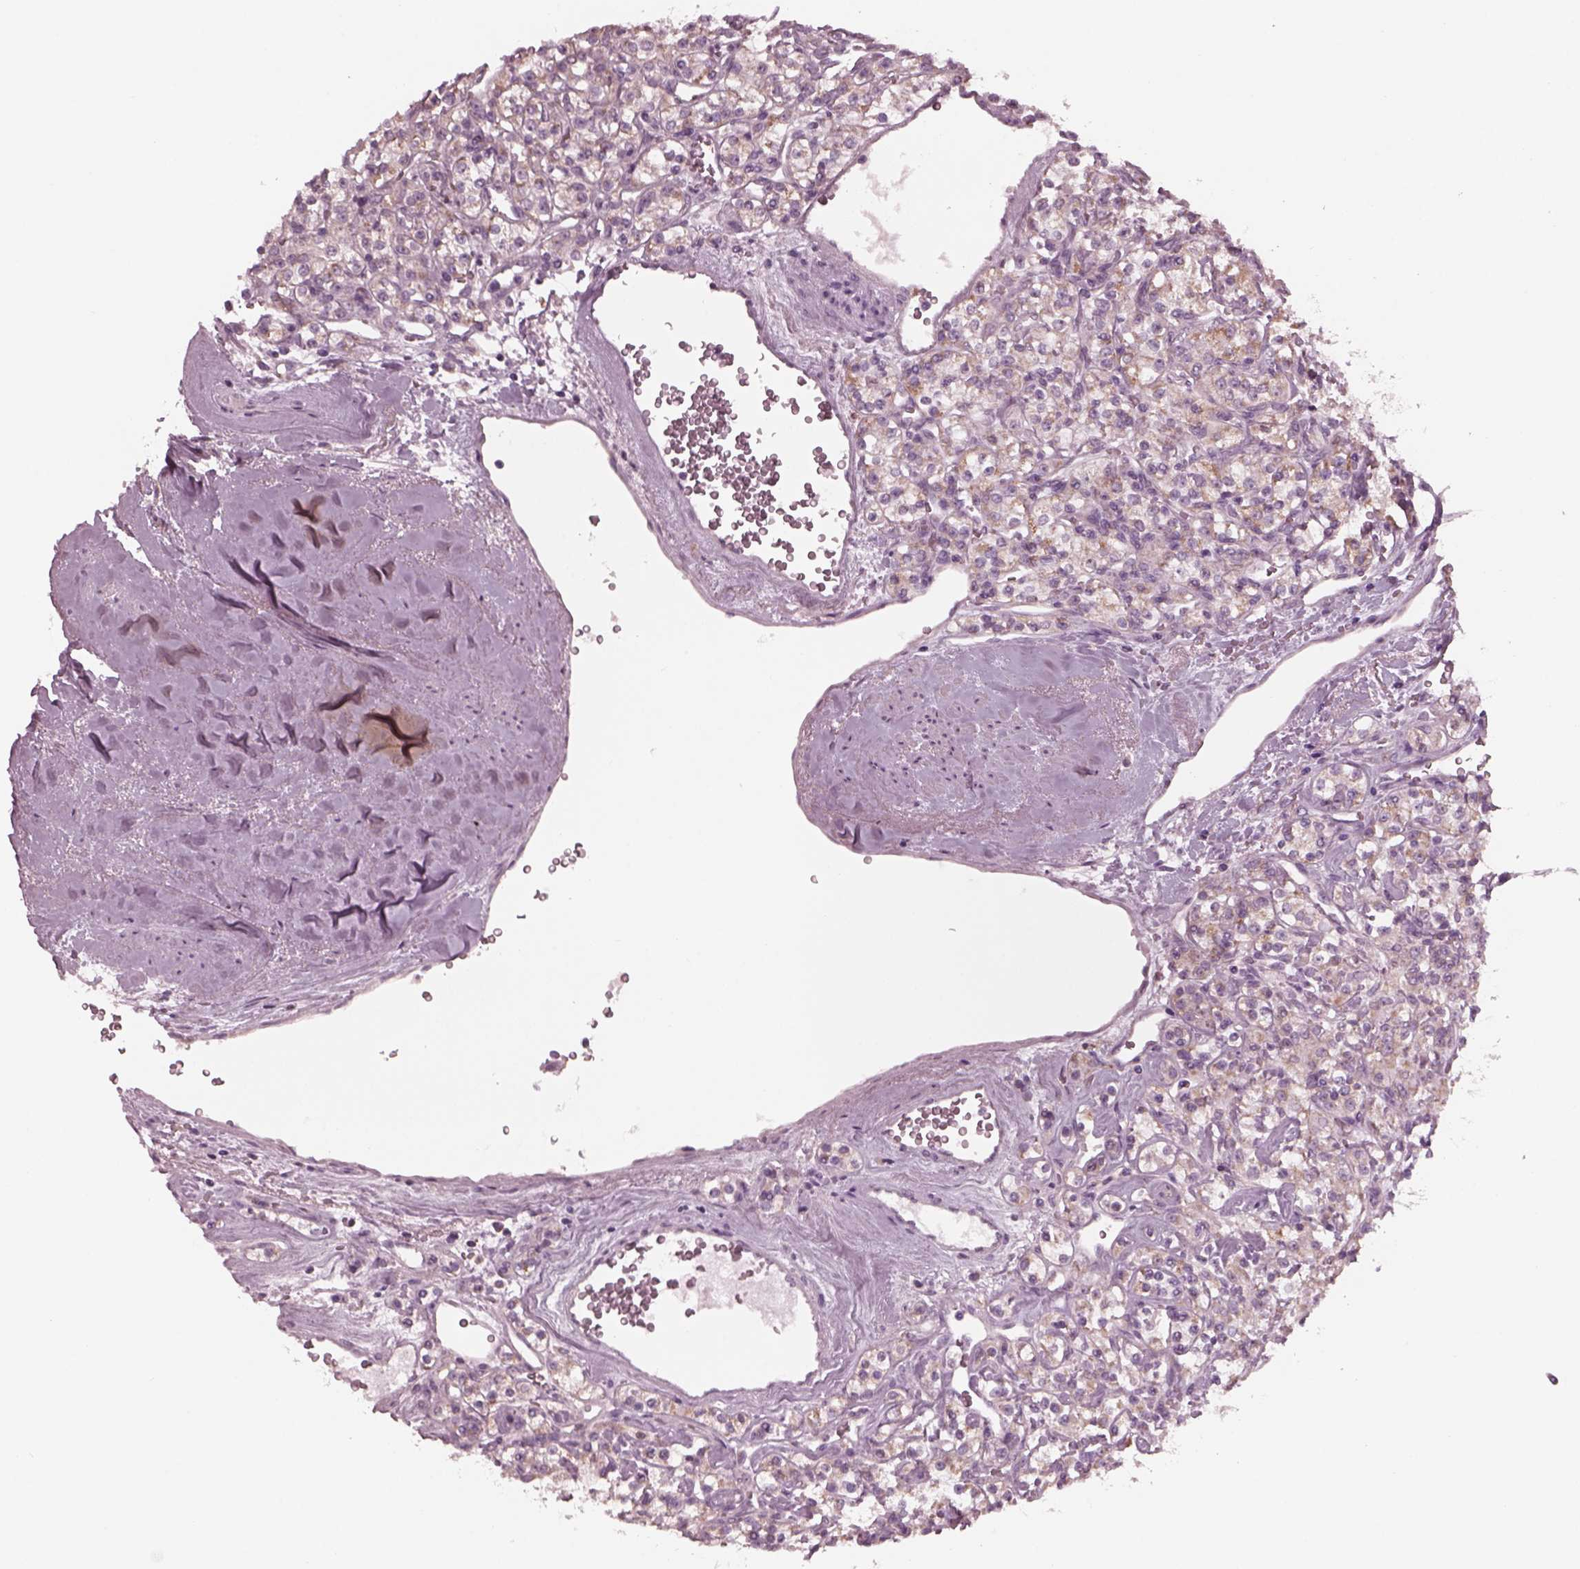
{"staining": {"intensity": "moderate", "quantity": "<25%", "location": "cytoplasmic/membranous"}, "tissue": "renal cancer", "cell_type": "Tumor cells", "image_type": "cancer", "snomed": [{"axis": "morphology", "description": "Adenocarcinoma, NOS"}, {"axis": "topography", "description": "Kidney"}], "caption": "Protein expression analysis of human adenocarcinoma (renal) reveals moderate cytoplasmic/membranous positivity in approximately <25% of tumor cells.", "gene": "CELSR3", "patient": {"sex": "male", "age": 77}}